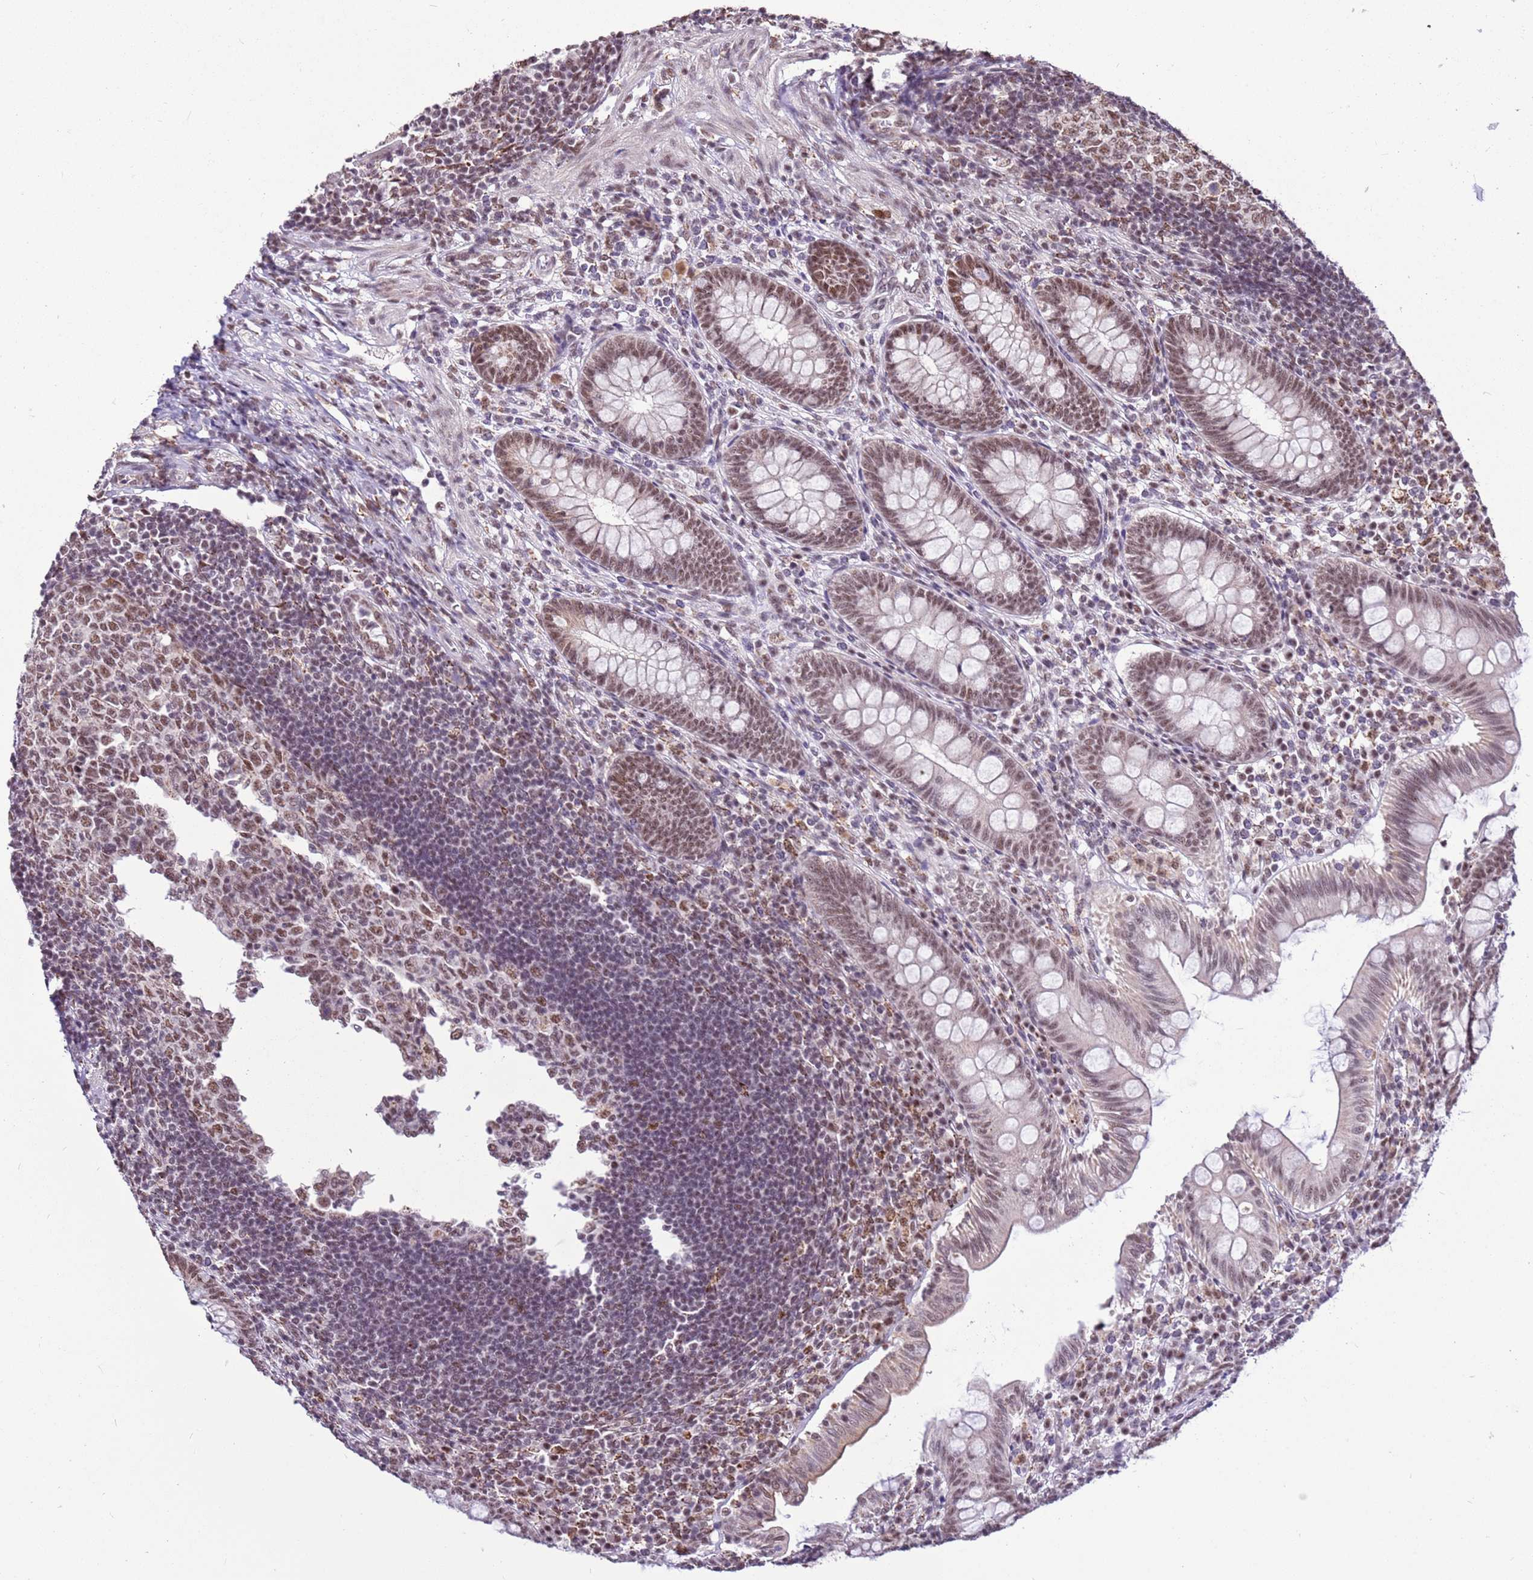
{"staining": {"intensity": "moderate", "quantity": ">75%", "location": "nuclear"}, "tissue": "appendix", "cell_type": "Glandular cells", "image_type": "normal", "snomed": [{"axis": "morphology", "description": "Normal tissue, NOS"}, {"axis": "topography", "description": "Appendix"}], "caption": "Immunohistochemical staining of unremarkable appendix displays medium levels of moderate nuclear expression in approximately >75% of glandular cells. (Stains: DAB in brown, nuclei in blue, Microscopy: brightfield microscopy at high magnification).", "gene": "AKAP8L", "patient": {"sex": "male", "age": 14}}